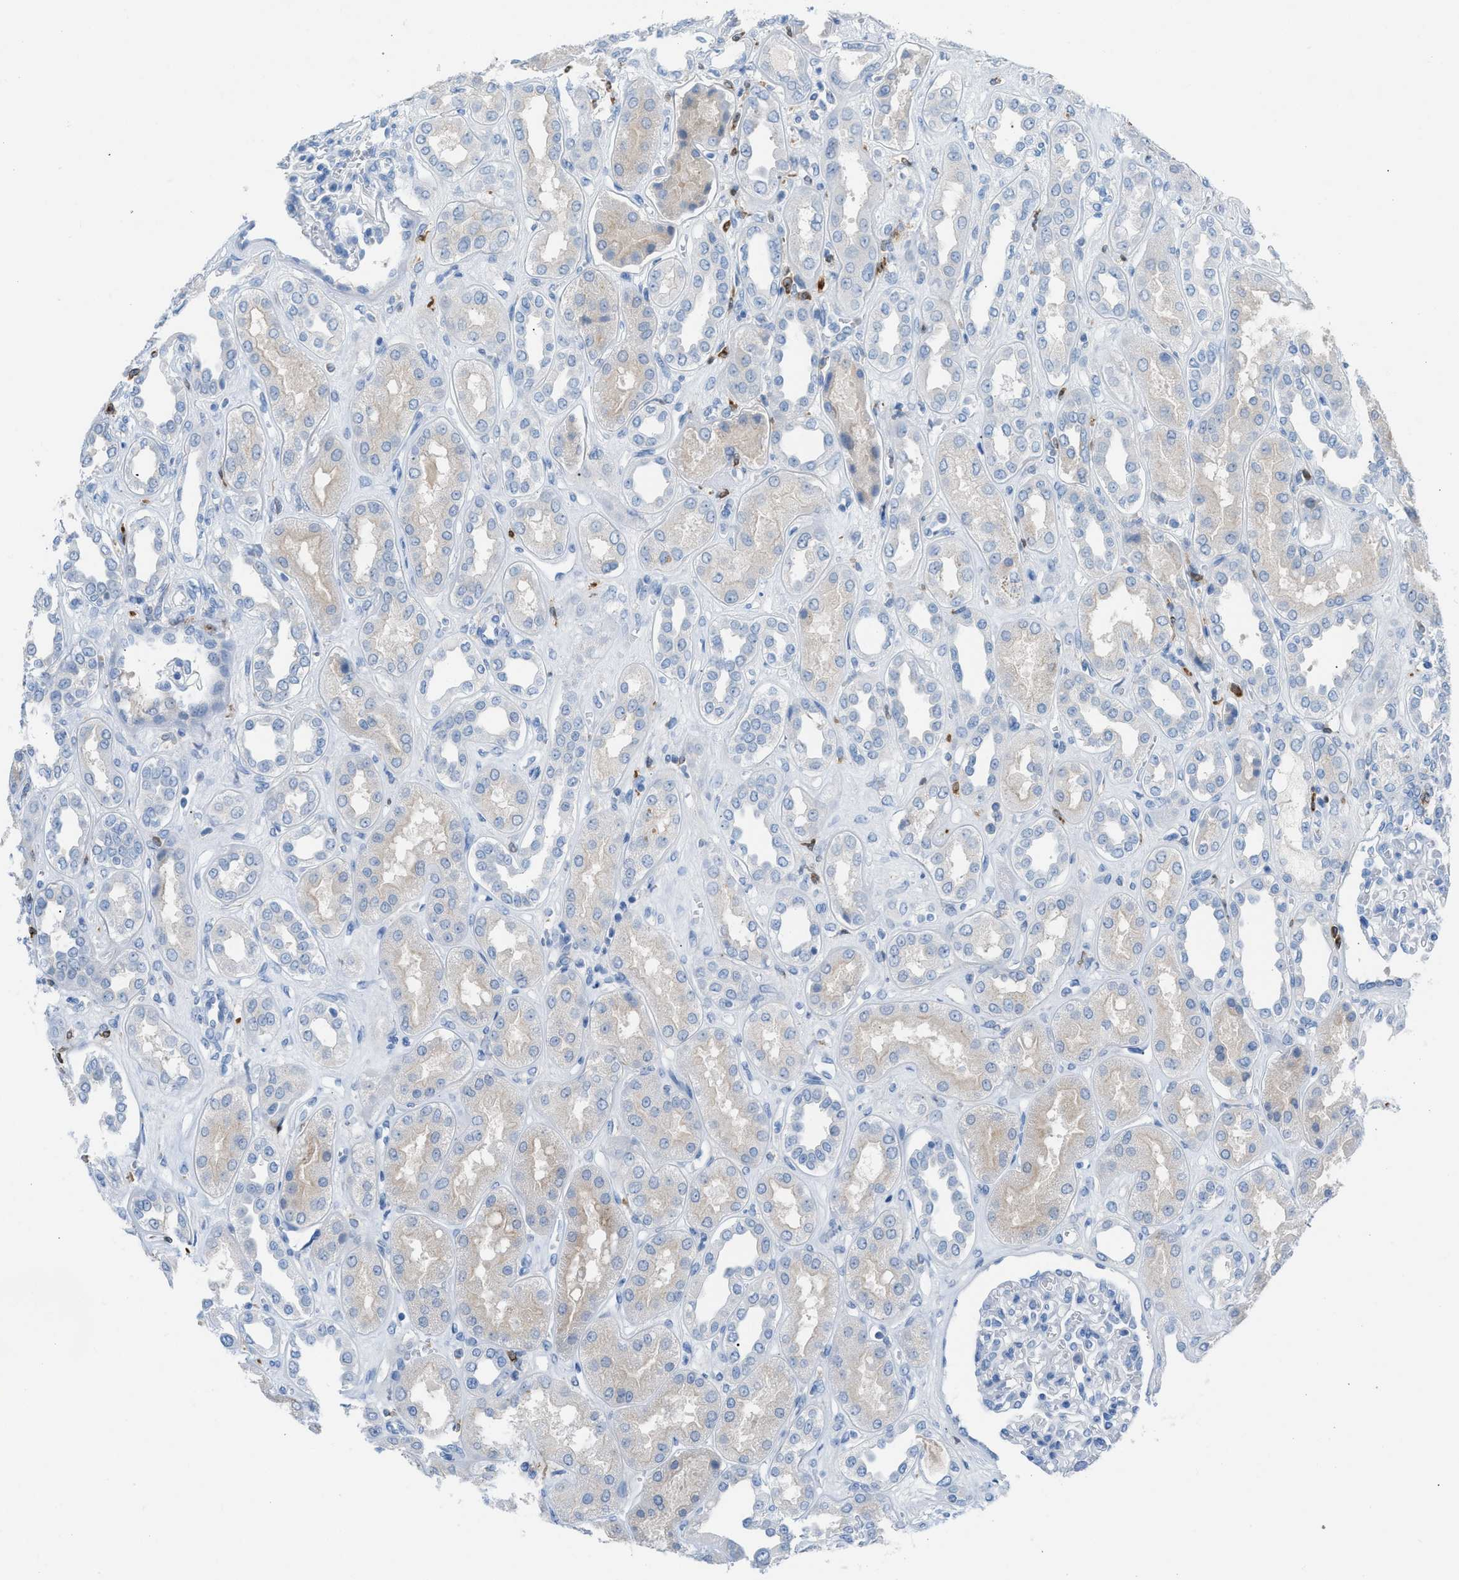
{"staining": {"intensity": "negative", "quantity": "none", "location": "none"}, "tissue": "kidney", "cell_type": "Cells in glomeruli", "image_type": "normal", "snomed": [{"axis": "morphology", "description": "Normal tissue, NOS"}, {"axis": "topography", "description": "Kidney"}], "caption": "There is no significant expression in cells in glomeruli of kidney. (DAB (3,3'-diaminobenzidine) immunohistochemistry with hematoxylin counter stain).", "gene": "CLEC10A", "patient": {"sex": "male", "age": 59}}